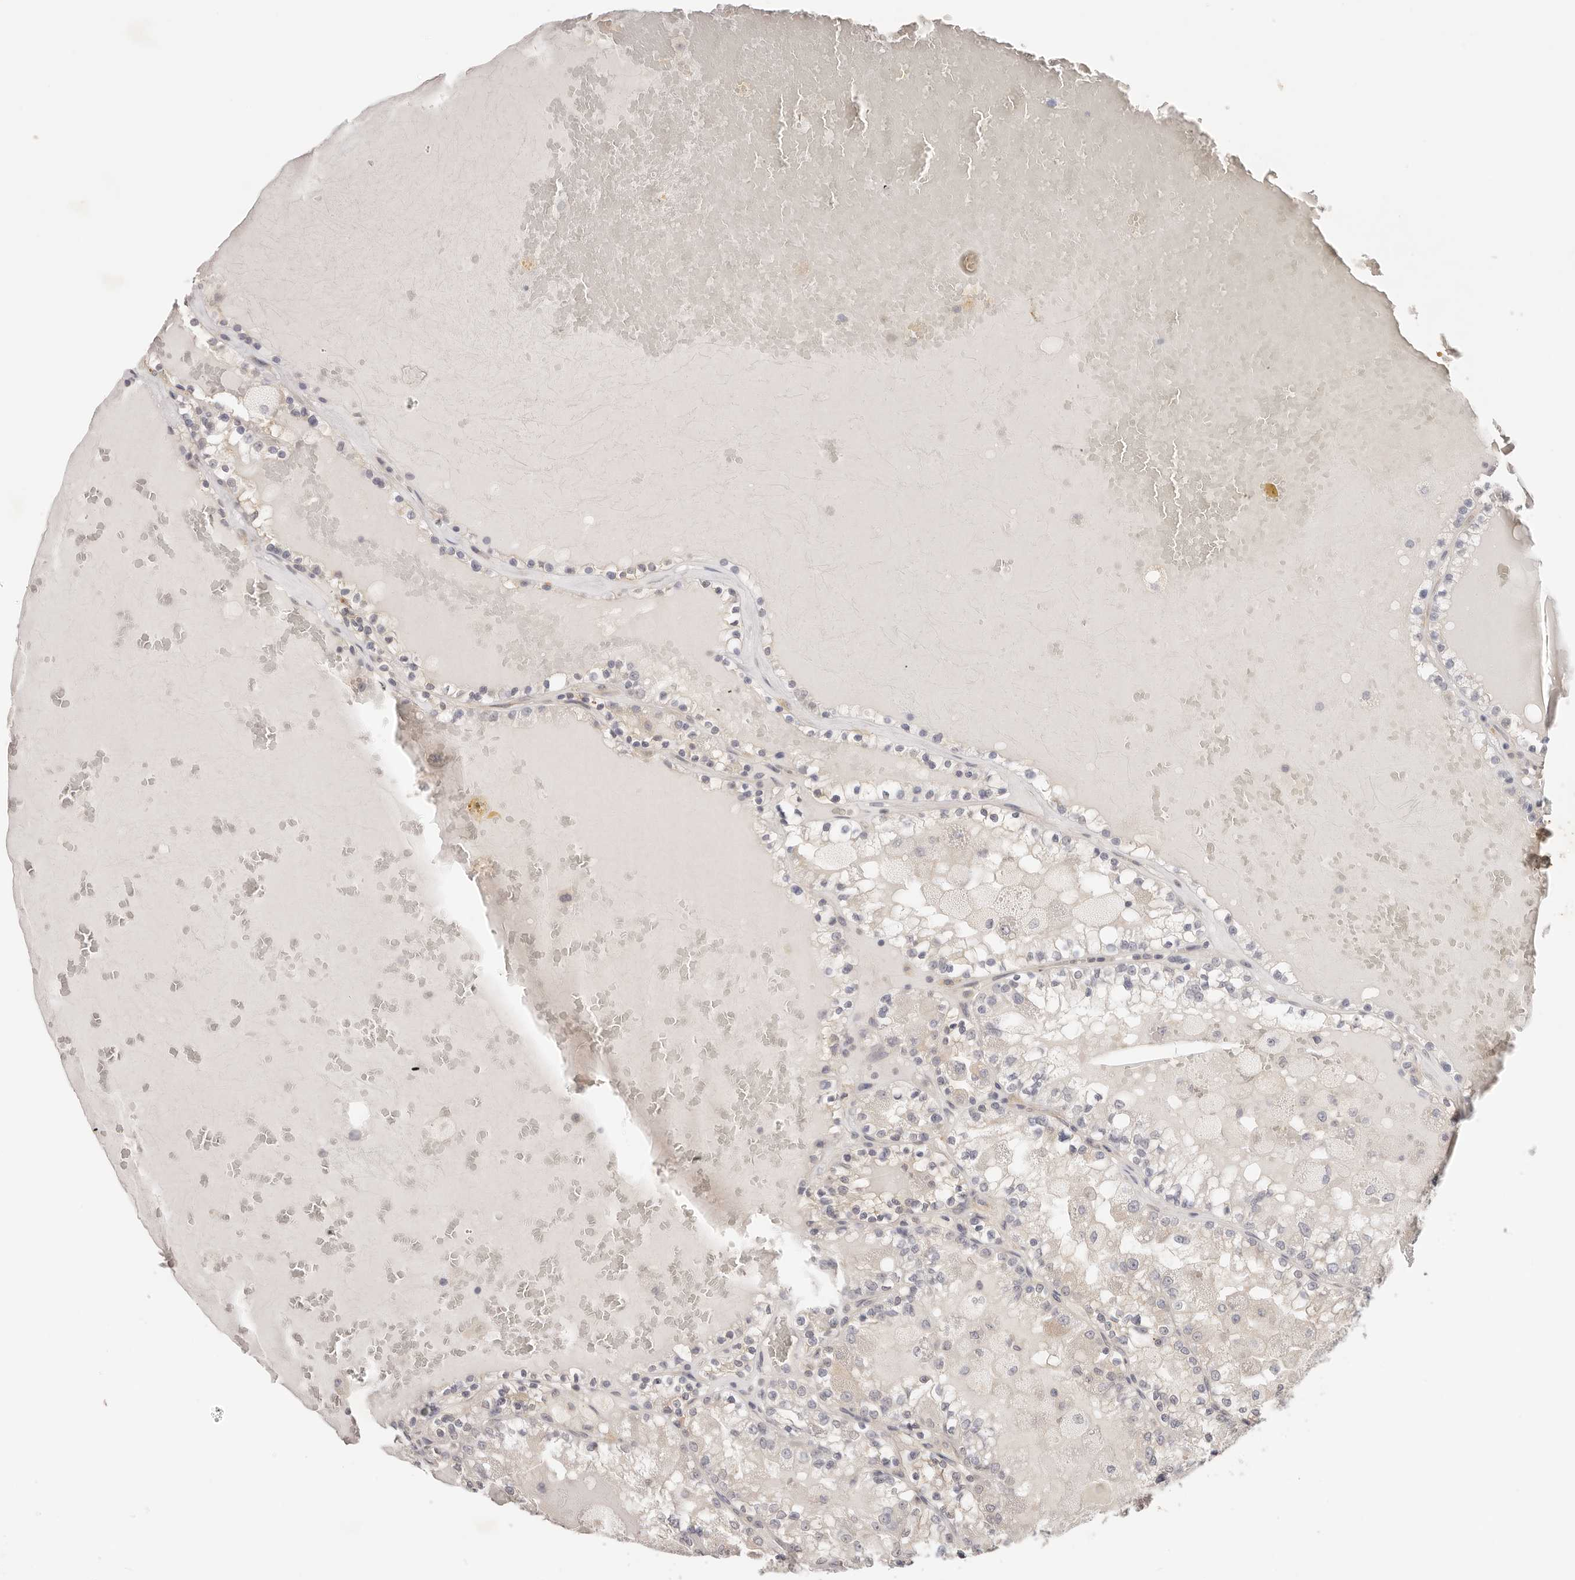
{"staining": {"intensity": "negative", "quantity": "none", "location": "none"}, "tissue": "renal cancer", "cell_type": "Tumor cells", "image_type": "cancer", "snomed": [{"axis": "morphology", "description": "Adenocarcinoma, NOS"}, {"axis": "topography", "description": "Kidney"}], "caption": "High magnification brightfield microscopy of renal cancer stained with DAB (3,3'-diaminobenzidine) (brown) and counterstained with hematoxylin (blue): tumor cells show no significant expression.", "gene": "GGPS1", "patient": {"sex": "female", "age": 56}}